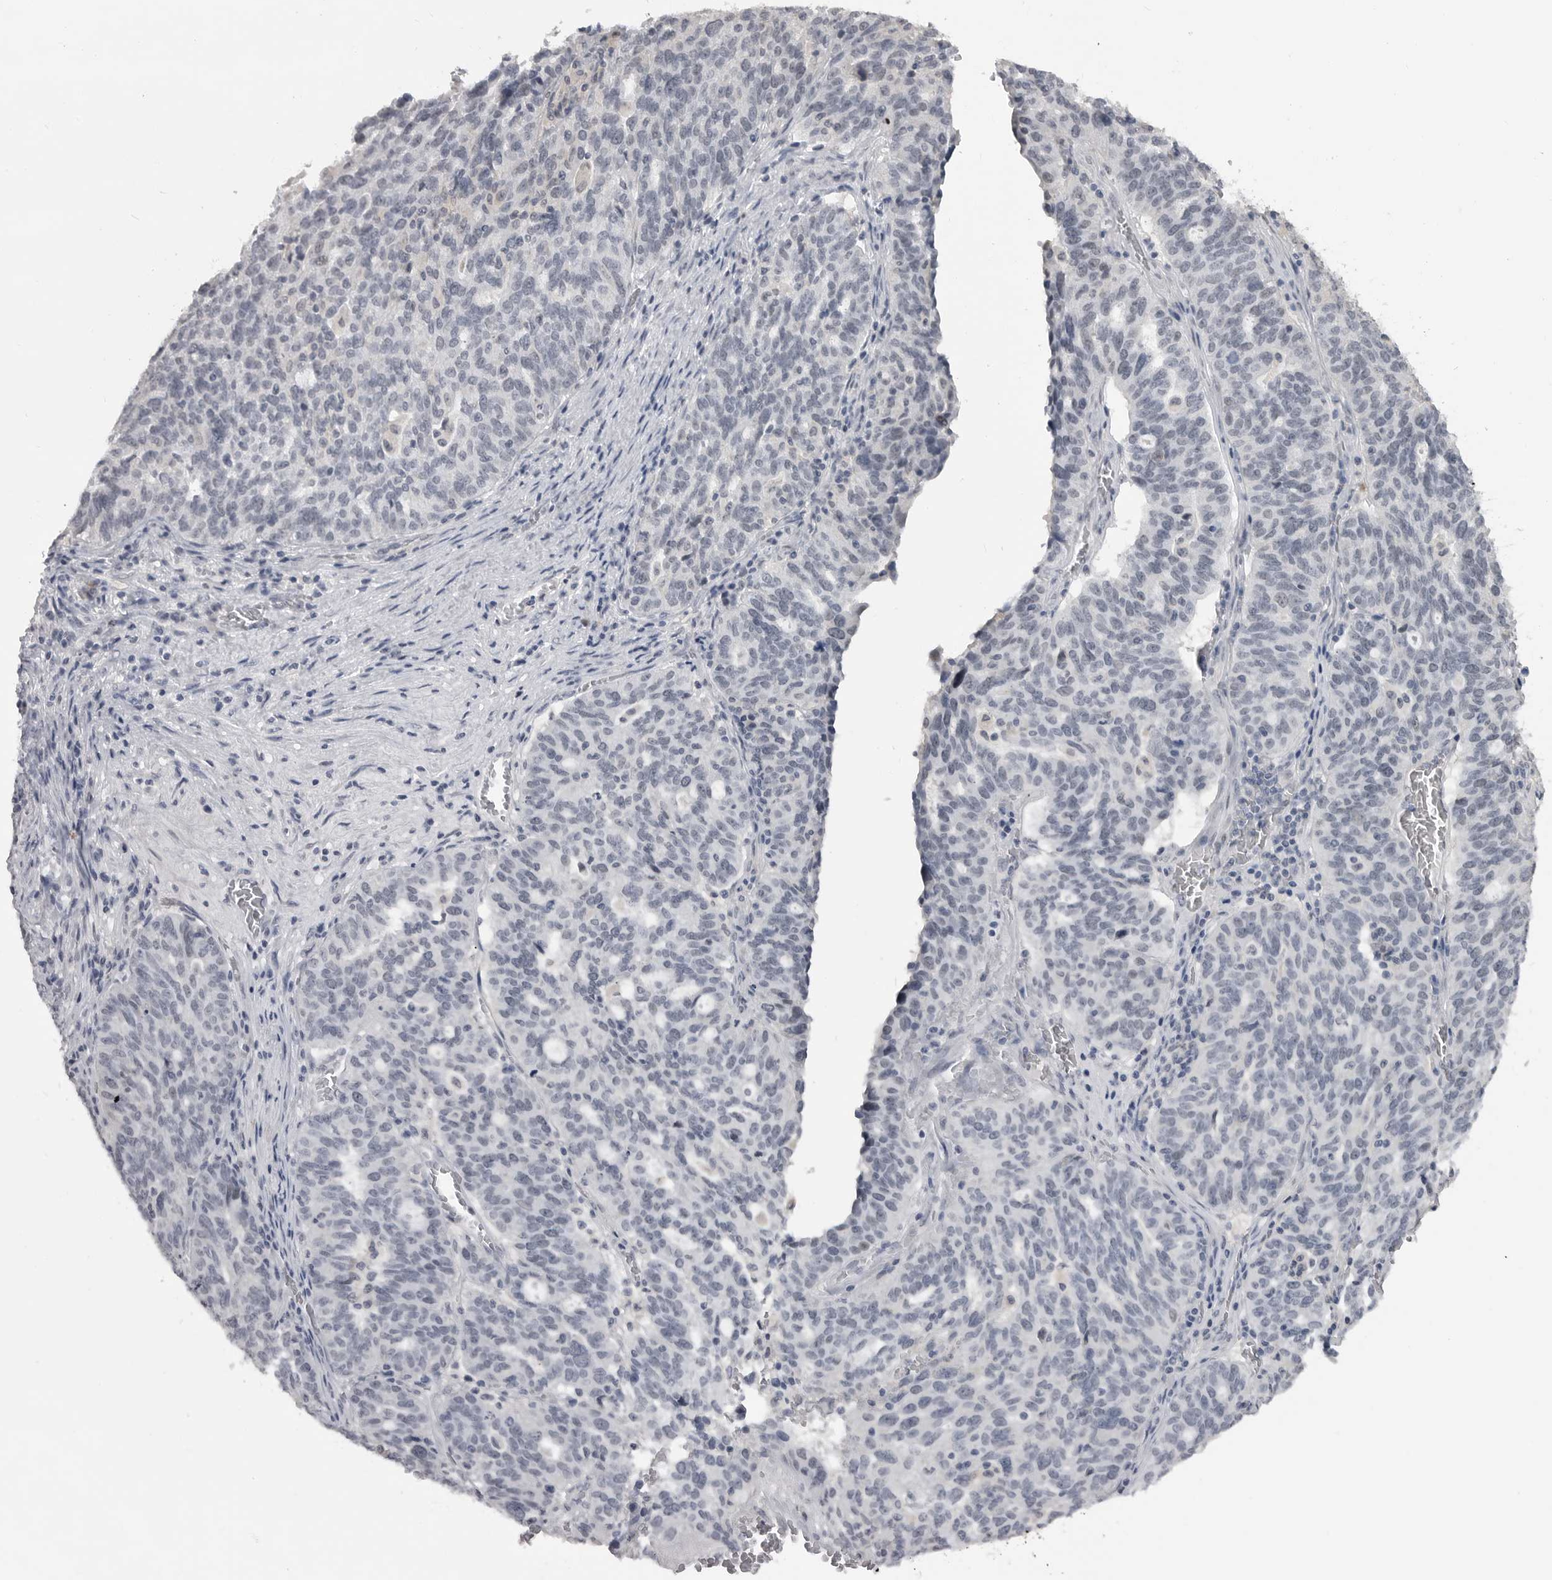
{"staining": {"intensity": "negative", "quantity": "none", "location": "none"}, "tissue": "ovarian cancer", "cell_type": "Tumor cells", "image_type": "cancer", "snomed": [{"axis": "morphology", "description": "Cystadenocarcinoma, serous, NOS"}, {"axis": "topography", "description": "Ovary"}], "caption": "IHC photomicrograph of human serous cystadenocarcinoma (ovarian) stained for a protein (brown), which reveals no expression in tumor cells. (DAB immunohistochemistry (IHC), high magnification).", "gene": "PLEKHF1", "patient": {"sex": "female", "age": 59}}